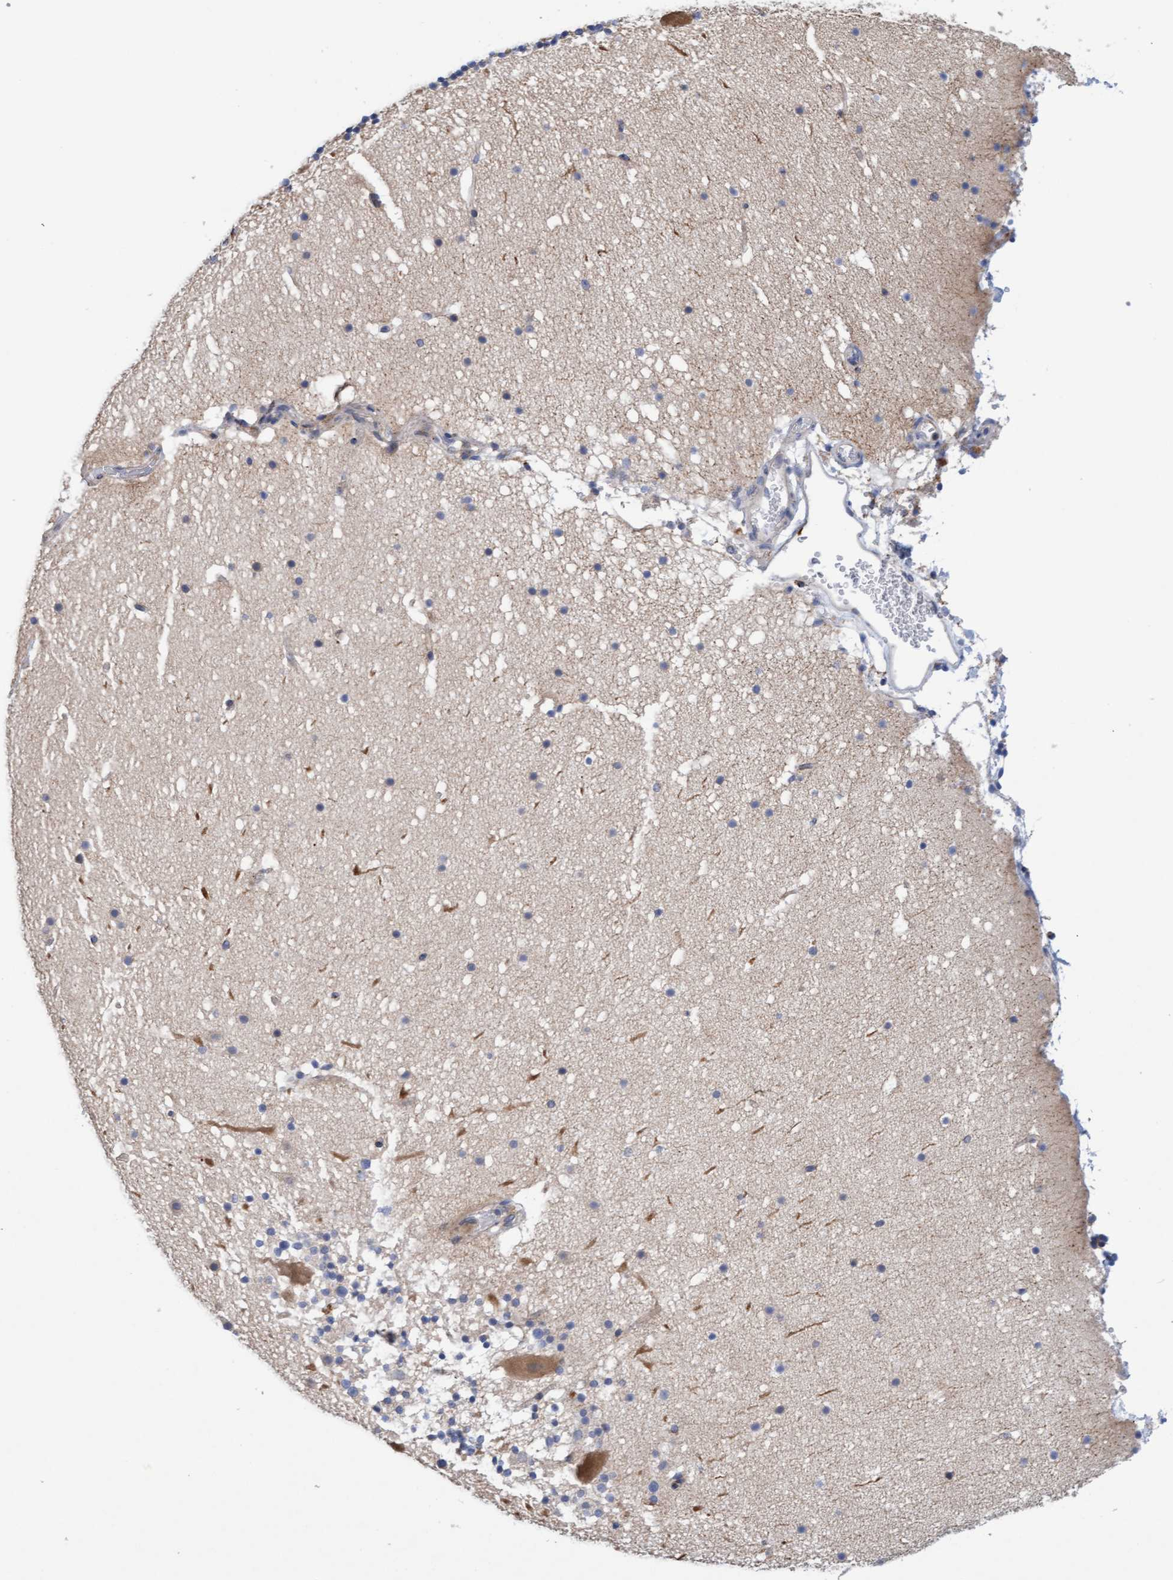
{"staining": {"intensity": "negative", "quantity": "none", "location": "none"}, "tissue": "cerebellum", "cell_type": "Cells in granular layer", "image_type": "normal", "snomed": [{"axis": "morphology", "description": "Normal tissue, NOS"}, {"axis": "topography", "description": "Cerebellum"}], "caption": "This is an IHC photomicrograph of benign cerebellum. There is no expression in cells in granular layer.", "gene": "MMP8", "patient": {"sex": "male", "age": 57}}